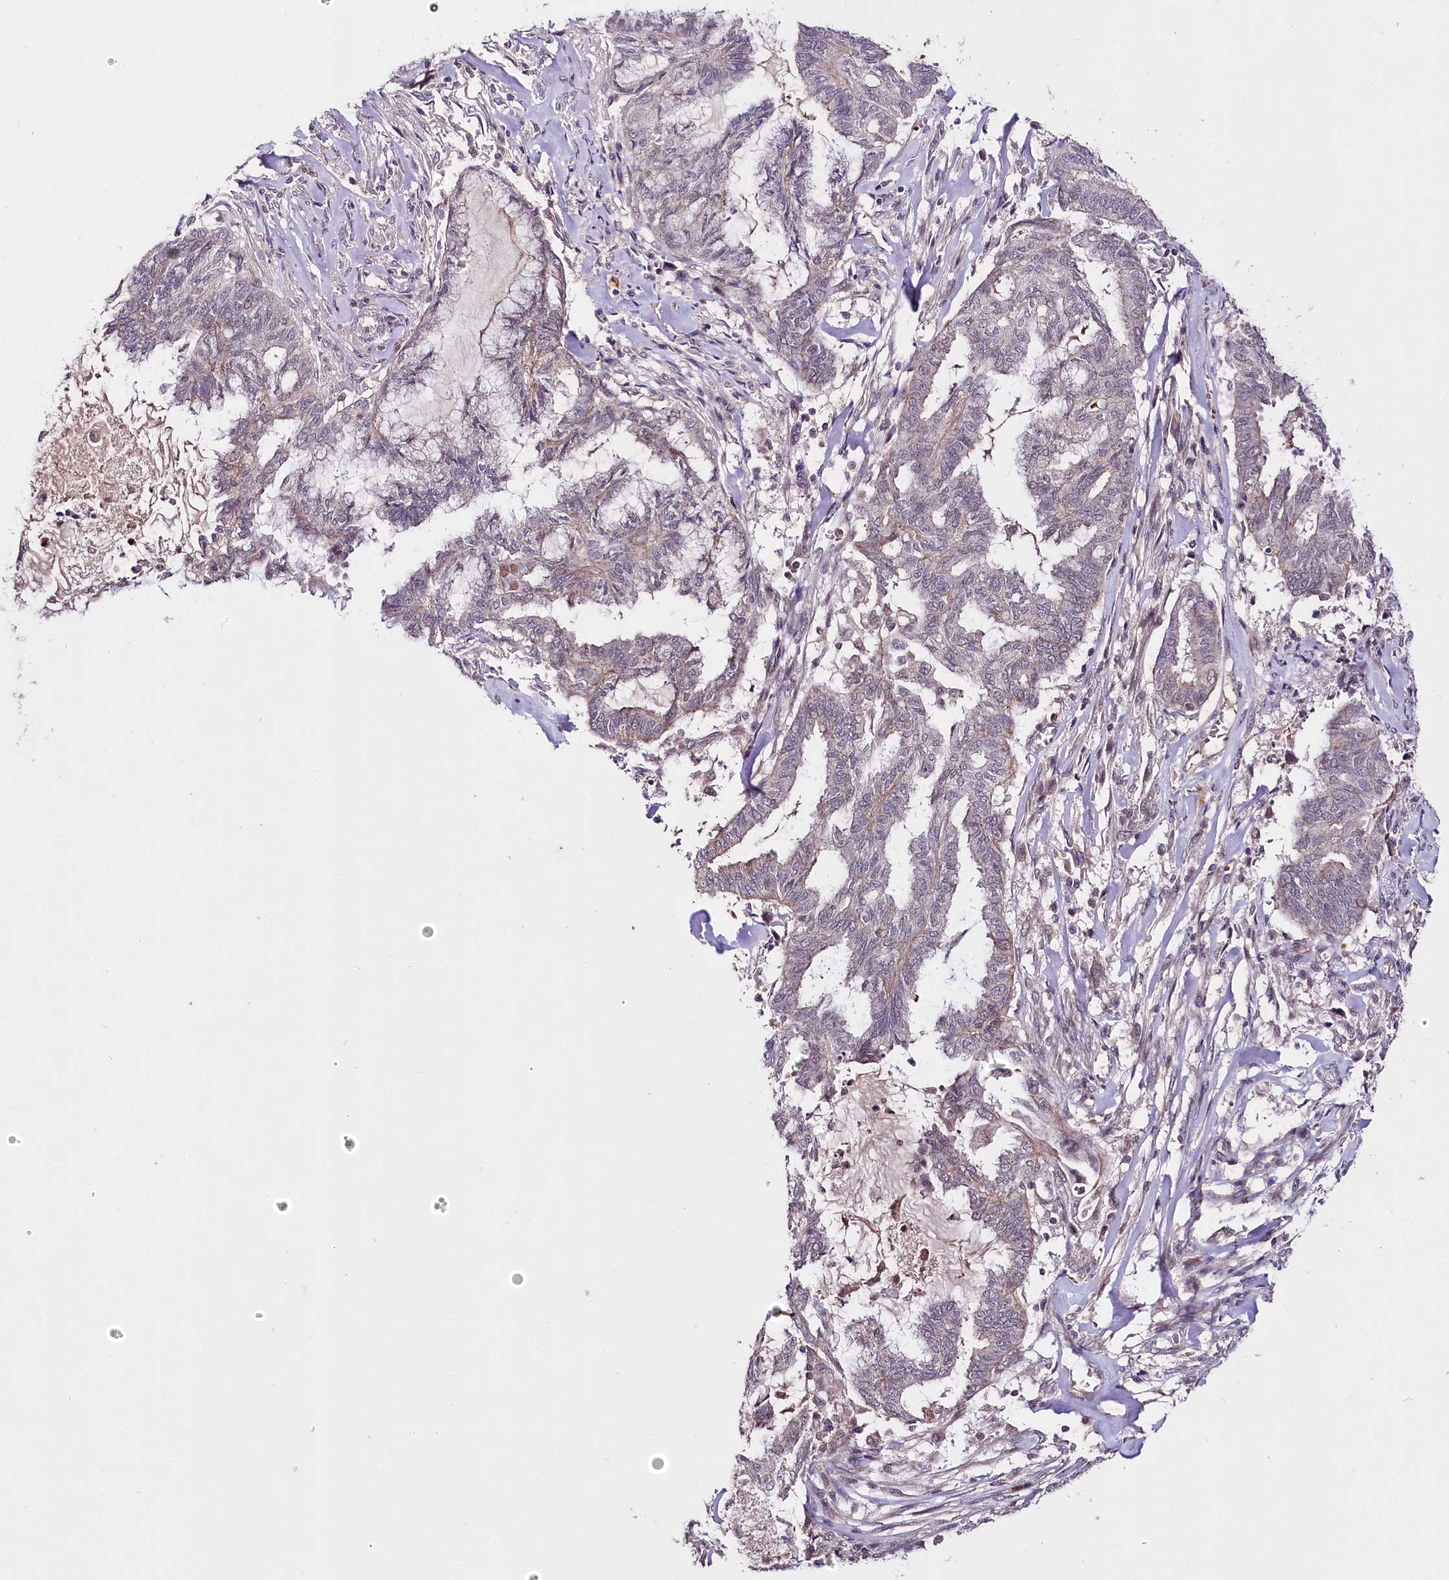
{"staining": {"intensity": "weak", "quantity": "<25%", "location": "cytoplasmic/membranous"}, "tissue": "endometrial cancer", "cell_type": "Tumor cells", "image_type": "cancer", "snomed": [{"axis": "morphology", "description": "Adenocarcinoma, NOS"}, {"axis": "topography", "description": "Endometrium"}], "caption": "This is an IHC micrograph of endometrial adenocarcinoma. There is no expression in tumor cells.", "gene": "TAFAZZIN", "patient": {"sex": "female", "age": 86}}